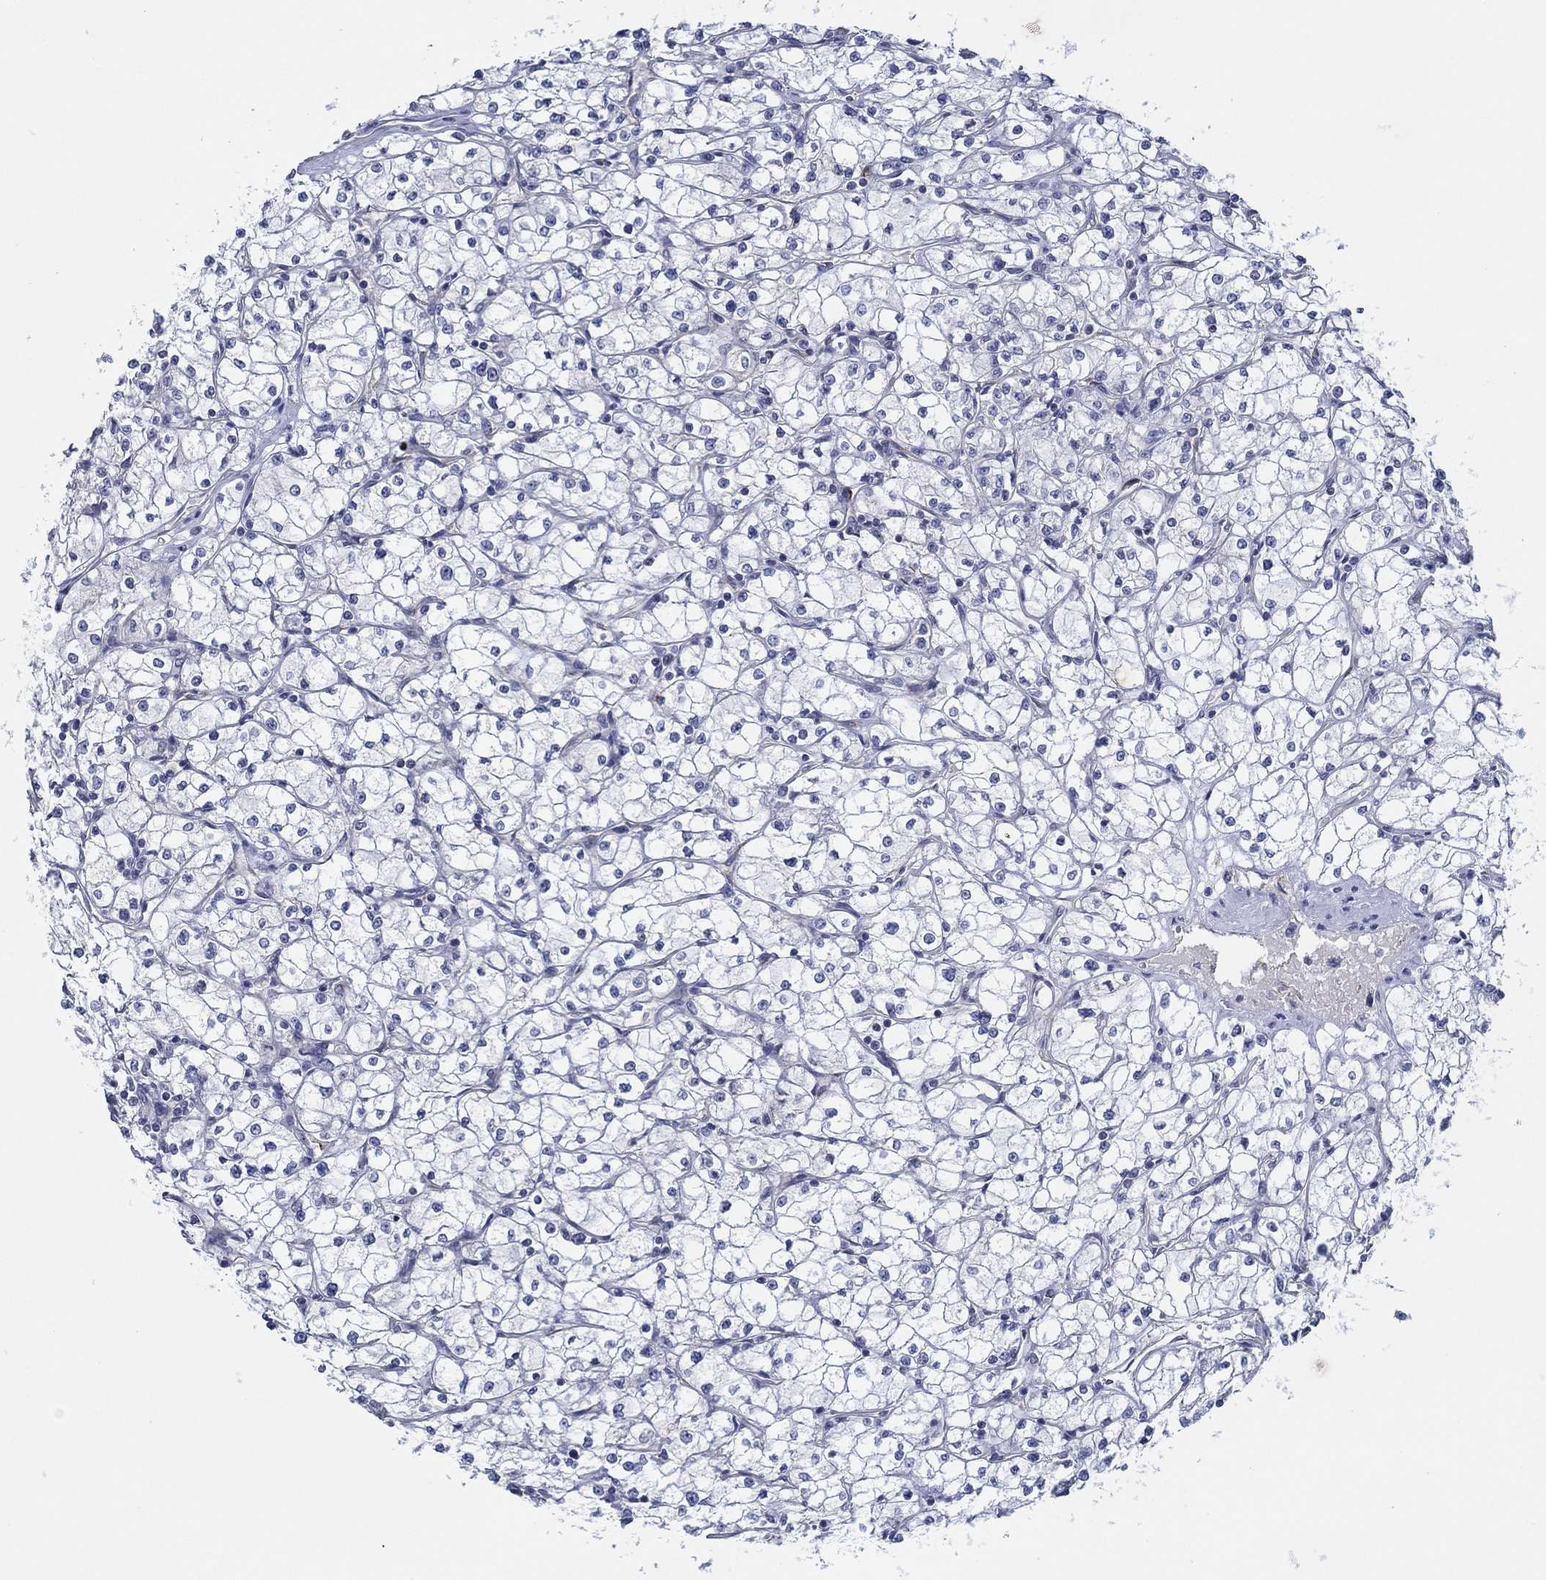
{"staining": {"intensity": "negative", "quantity": "none", "location": "none"}, "tissue": "renal cancer", "cell_type": "Tumor cells", "image_type": "cancer", "snomed": [{"axis": "morphology", "description": "Adenocarcinoma, NOS"}, {"axis": "topography", "description": "Kidney"}], "caption": "Tumor cells are negative for protein expression in human adenocarcinoma (renal).", "gene": "GJA5", "patient": {"sex": "male", "age": 67}}